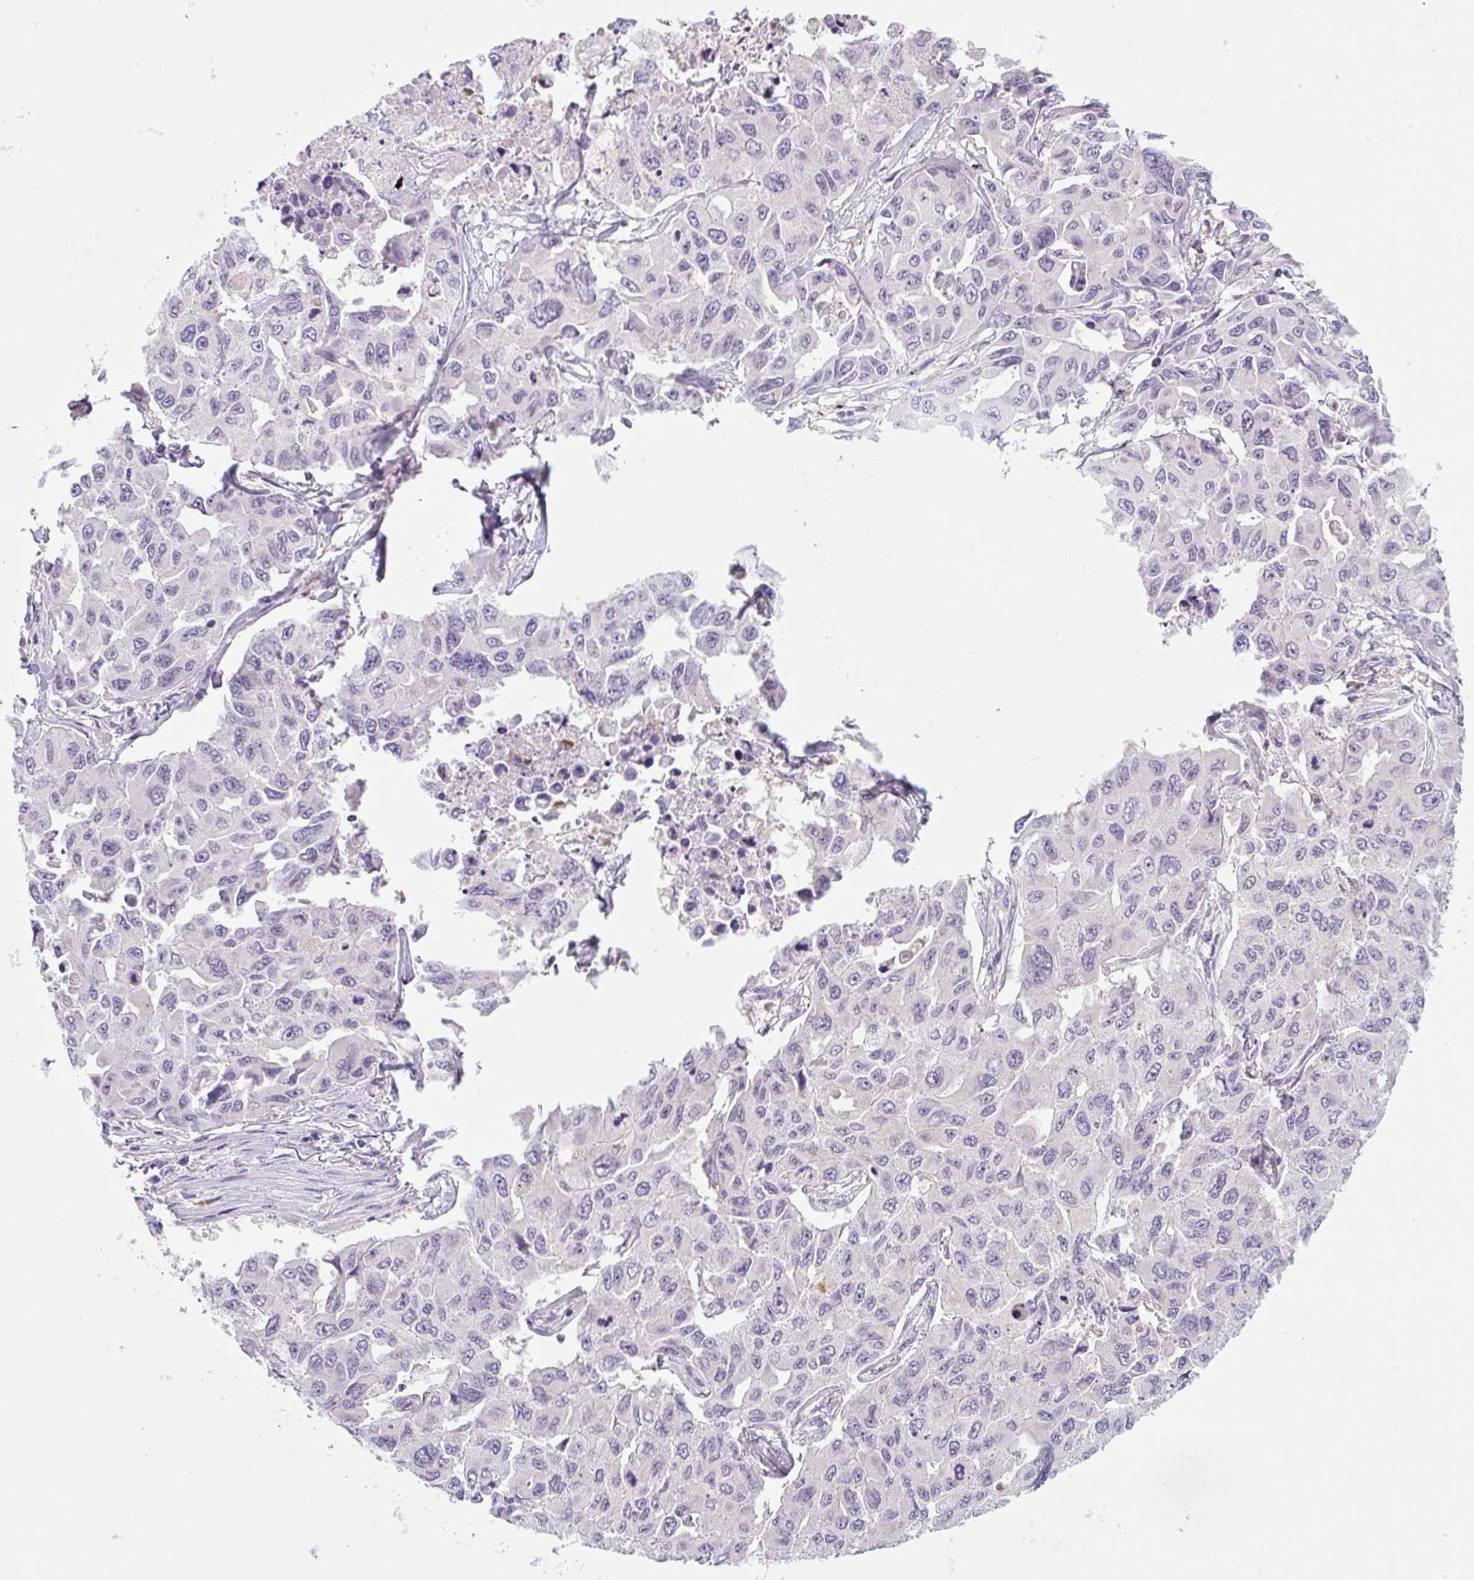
{"staining": {"intensity": "weak", "quantity": "<25%", "location": "cytoplasmic/membranous"}, "tissue": "lung cancer", "cell_type": "Tumor cells", "image_type": "cancer", "snomed": [{"axis": "morphology", "description": "Adenocarcinoma, NOS"}, {"axis": "topography", "description": "Lung"}], "caption": "DAB immunohistochemical staining of lung cancer reveals no significant expression in tumor cells.", "gene": "OMA1", "patient": {"sex": "male", "age": 64}}